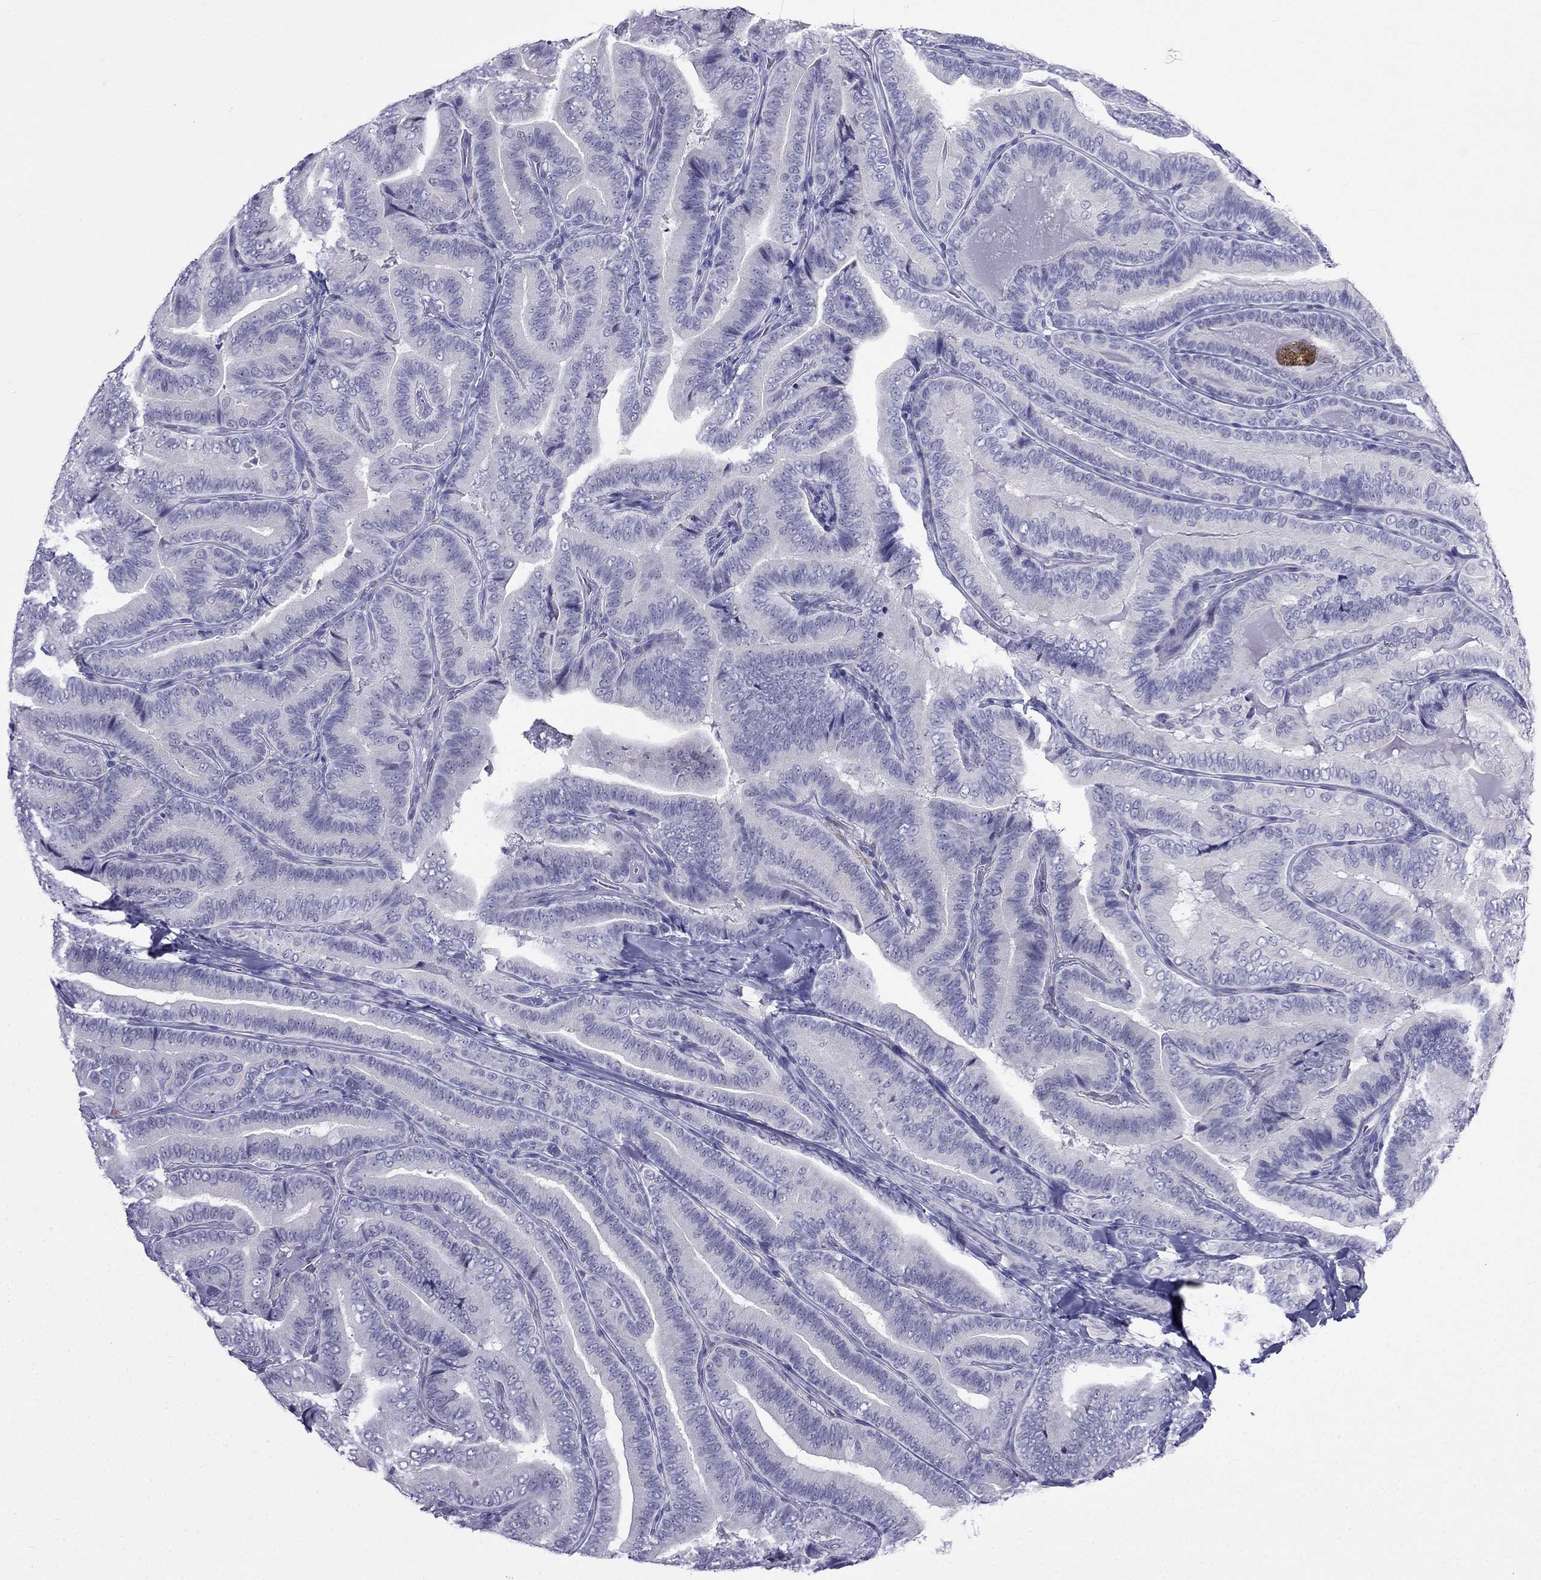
{"staining": {"intensity": "negative", "quantity": "none", "location": "none"}, "tissue": "thyroid cancer", "cell_type": "Tumor cells", "image_type": "cancer", "snomed": [{"axis": "morphology", "description": "Papillary adenocarcinoma, NOS"}, {"axis": "topography", "description": "Thyroid gland"}], "caption": "High magnification brightfield microscopy of thyroid cancer (papillary adenocarcinoma) stained with DAB (3,3'-diaminobenzidine) (brown) and counterstained with hematoxylin (blue): tumor cells show no significant staining.", "gene": "MGP", "patient": {"sex": "male", "age": 61}}